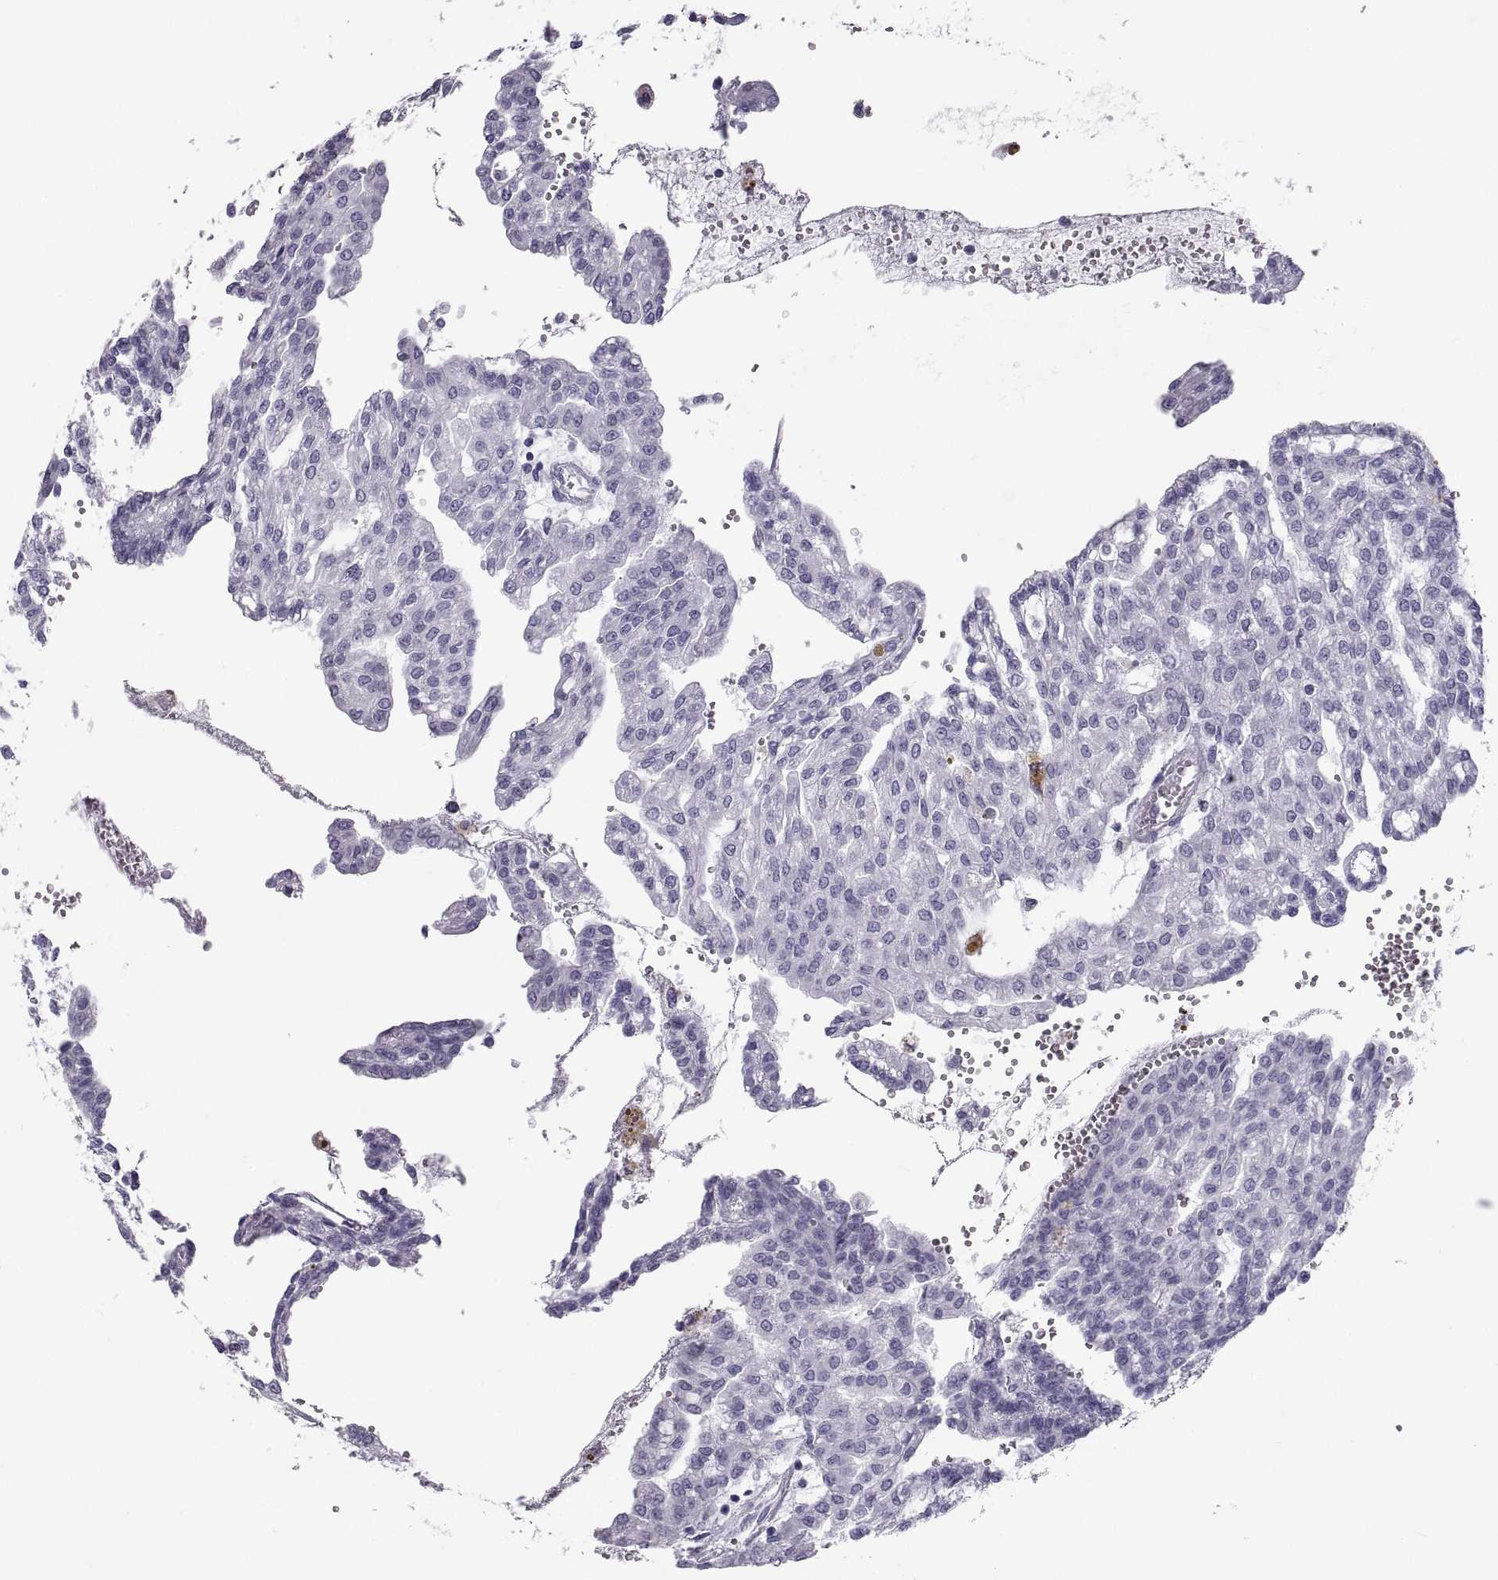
{"staining": {"intensity": "negative", "quantity": "none", "location": "none"}, "tissue": "renal cancer", "cell_type": "Tumor cells", "image_type": "cancer", "snomed": [{"axis": "morphology", "description": "Adenocarcinoma, NOS"}, {"axis": "topography", "description": "Kidney"}], "caption": "Immunohistochemical staining of human renal cancer (adenocarcinoma) demonstrates no significant positivity in tumor cells.", "gene": "PCSK1N", "patient": {"sex": "male", "age": 63}}